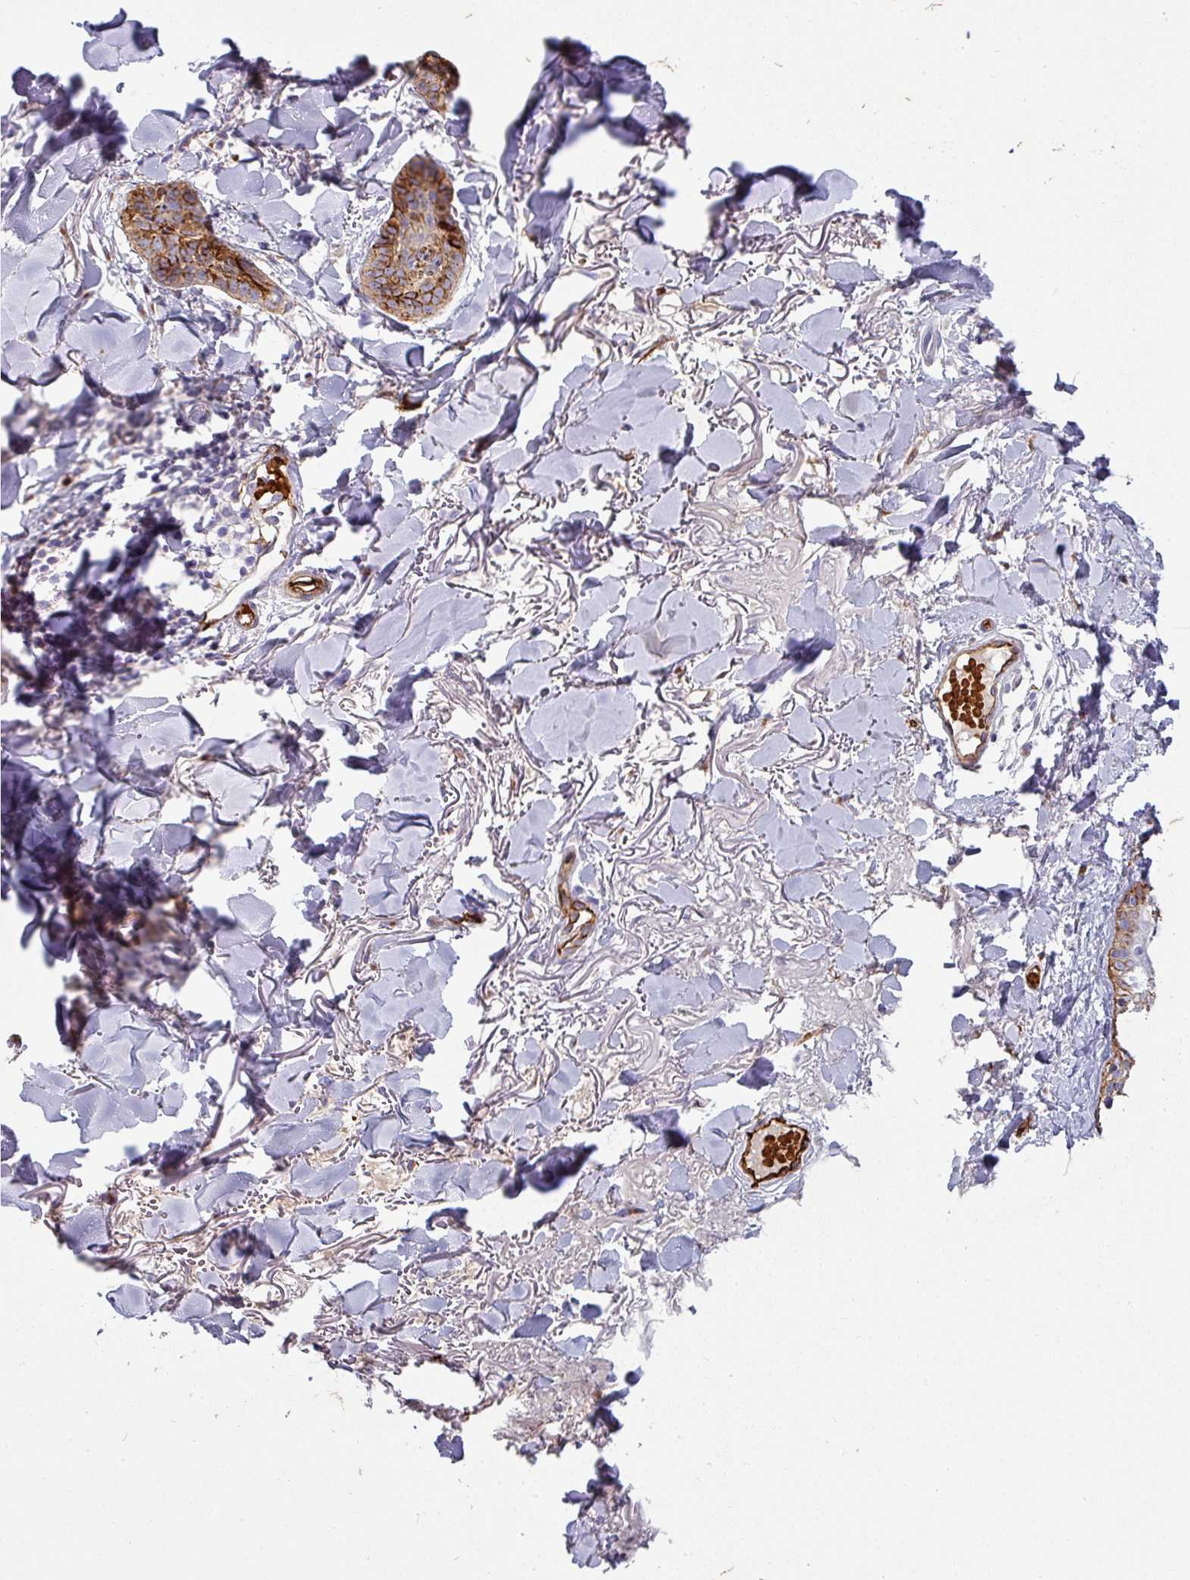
{"staining": {"intensity": "strong", "quantity": ">75%", "location": "cytoplasmic/membranous"}, "tissue": "skin cancer", "cell_type": "Tumor cells", "image_type": "cancer", "snomed": [{"axis": "morphology", "description": "Basal cell carcinoma"}, {"axis": "topography", "description": "Skin"}], "caption": "Brown immunohistochemical staining in skin basal cell carcinoma exhibits strong cytoplasmic/membranous expression in about >75% of tumor cells.", "gene": "PRODH2", "patient": {"sex": "male", "age": 52}}